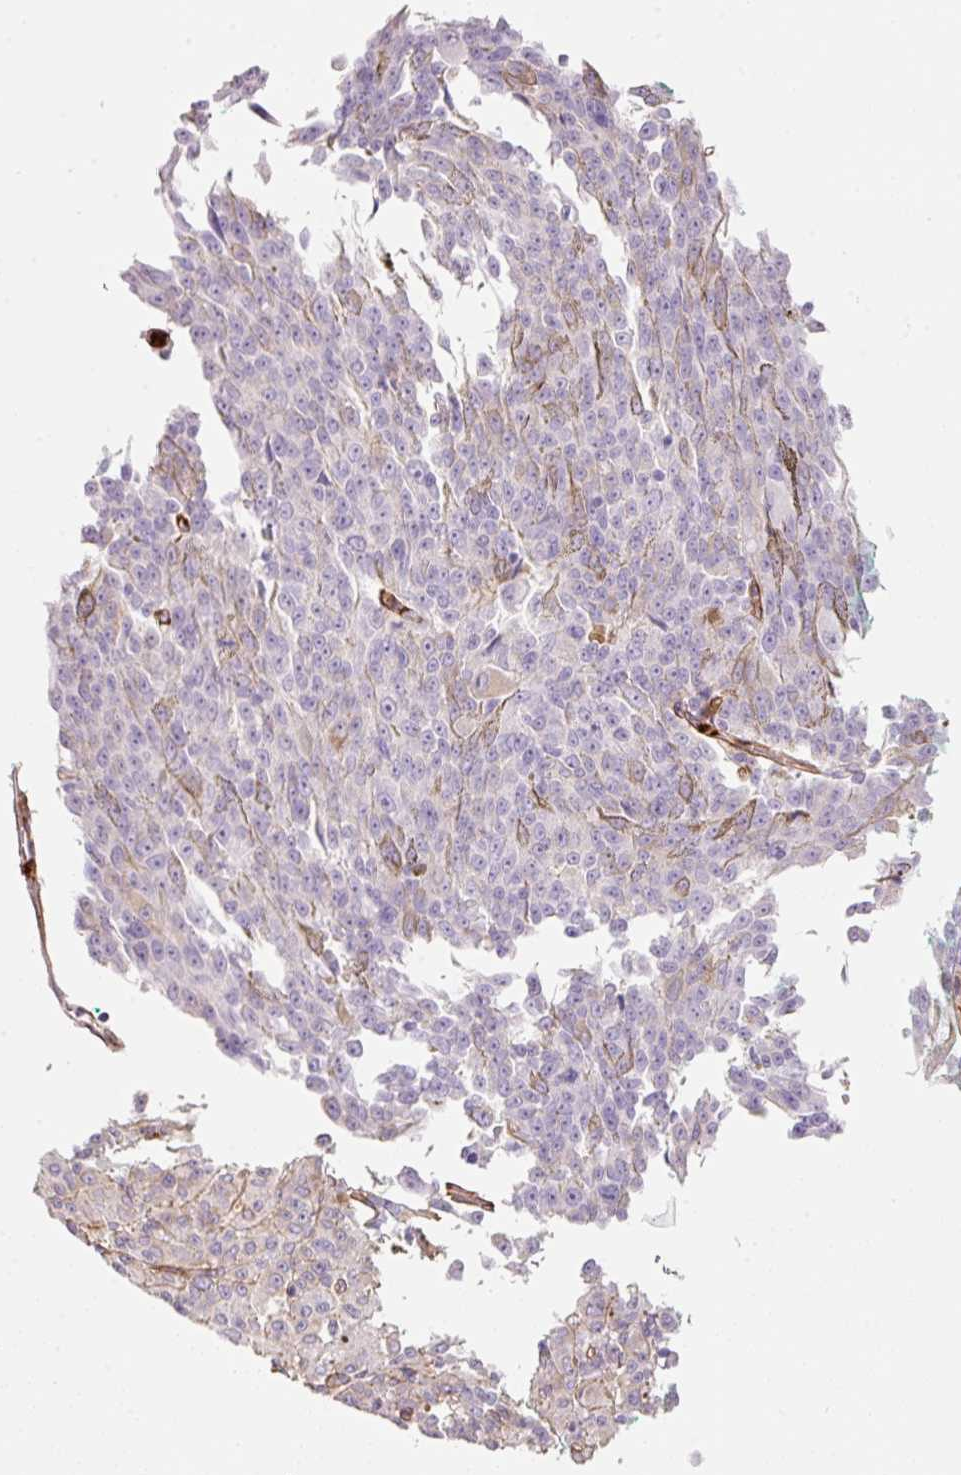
{"staining": {"intensity": "negative", "quantity": "none", "location": "none"}, "tissue": "melanoma", "cell_type": "Tumor cells", "image_type": "cancer", "snomed": [{"axis": "morphology", "description": "Malignant melanoma, NOS"}, {"axis": "topography", "description": "Skin"}], "caption": "Photomicrograph shows no protein positivity in tumor cells of malignant melanoma tissue. (Stains: DAB (3,3'-diaminobenzidine) immunohistochemistry (IHC) with hematoxylin counter stain, Microscopy: brightfield microscopy at high magnification).", "gene": "LOXL4", "patient": {"sex": "female", "age": 52}}